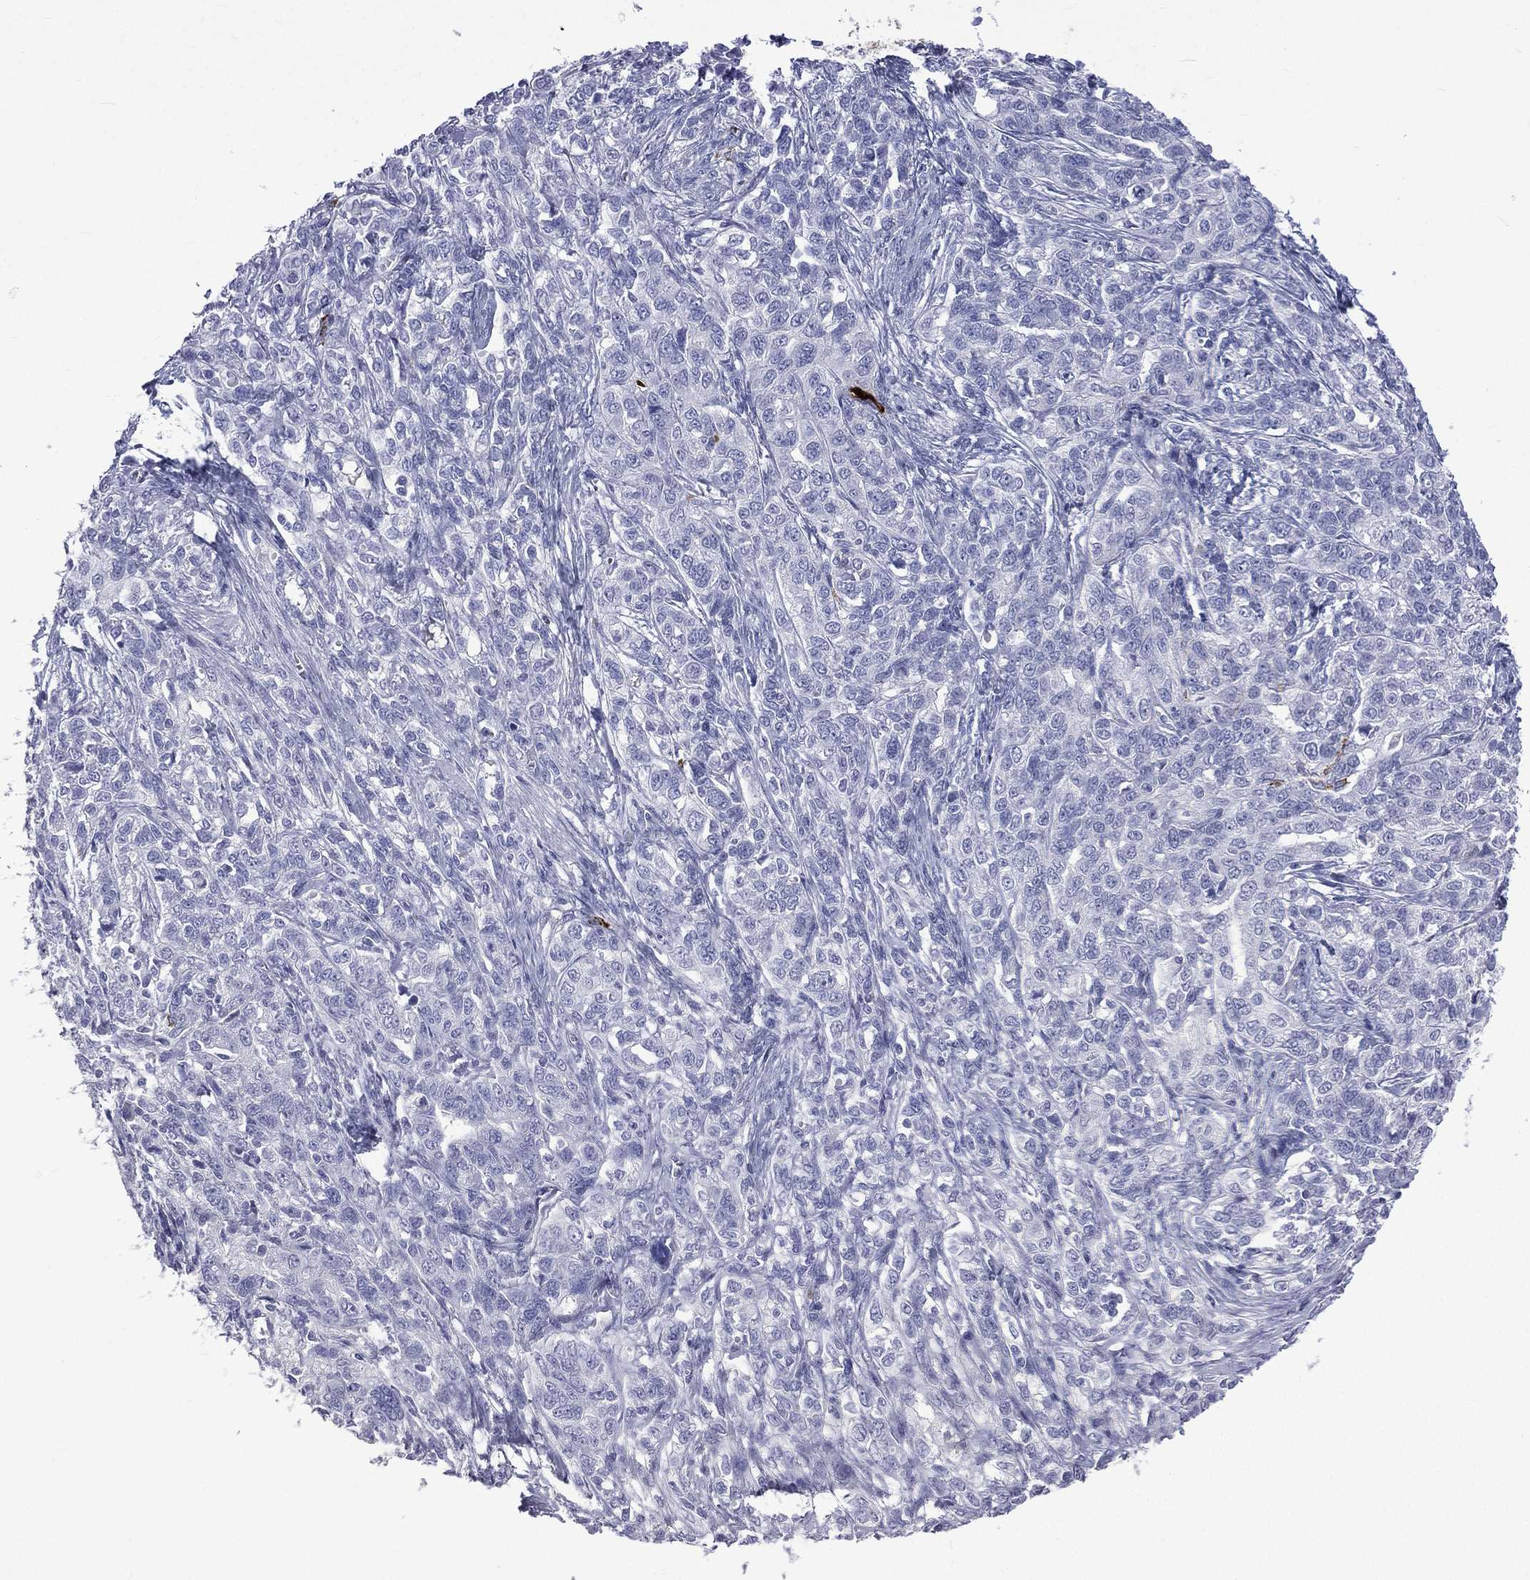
{"staining": {"intensity": "negative", "quantity": "none", "location": "none"}, "tissue": "ovarian cancer", "cell_type": "Tumor cells", "image_type": "cancer", "snomed": [{"axis": "morphology", "description": "Cystadenocarcinoma, serous, NOS"}, {"axis": "topography", "description": "Ovary"}], "caption": "A histopathology image of ovarian cancer stained for a protein demonstrates no brown staining in tumor cells. (DAB immunohistochemistry (IHC) with hematoxylin counter stain).", "gene": "ELANE", "patient": {"sex": "female", "age": 71}}